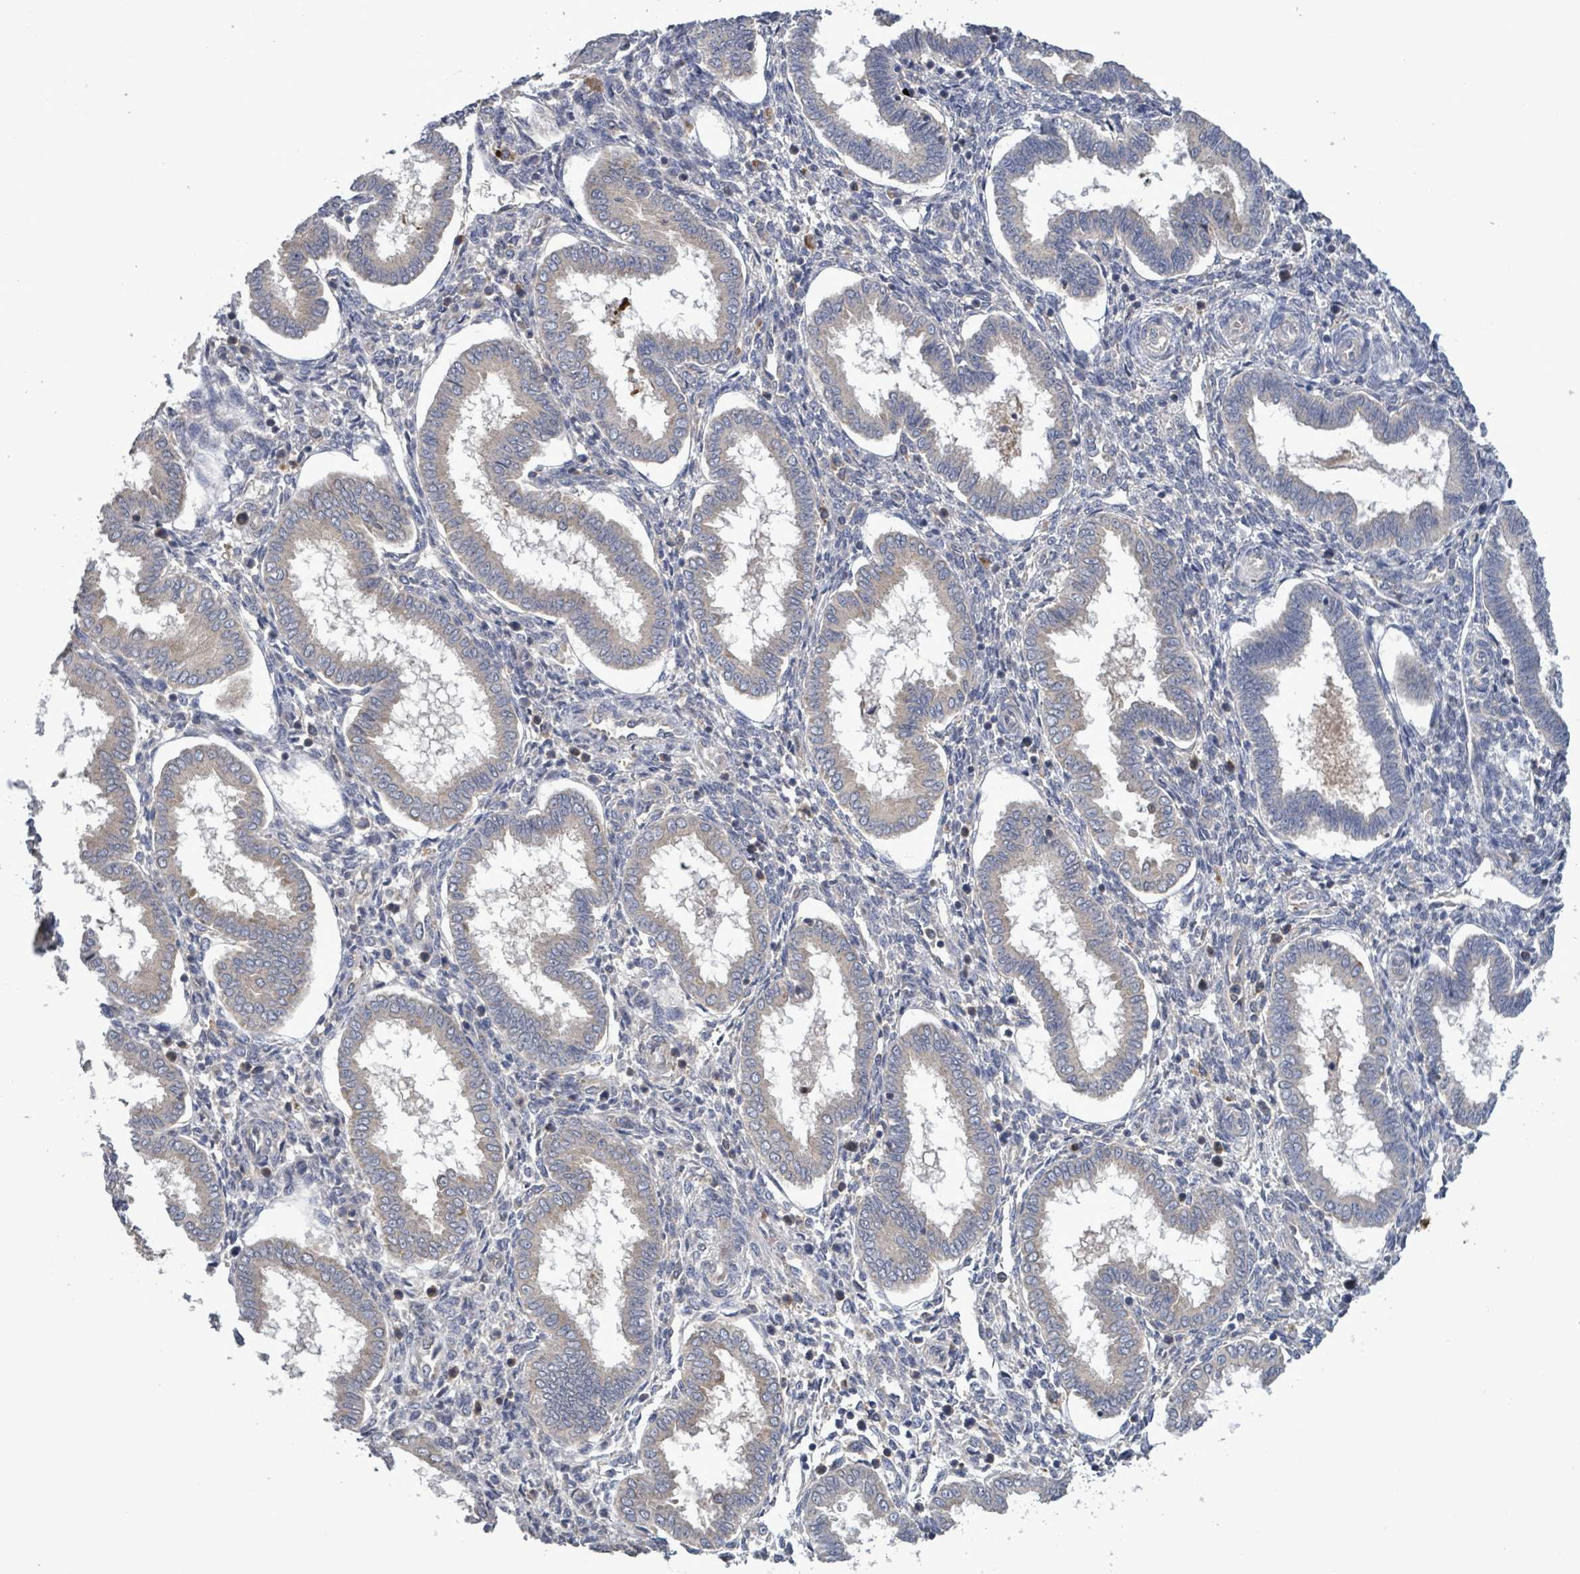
{"staining": {"intensity": "negative", "quantity": "none", "location": "none"}, "tissue": "endometrium", "cell_type": "Cells in endometrial stroma", "image_type": "normal", "snomed": [{"axis": "morphology", "description": "Normal tissue, NOS"}, {"axis": "topography", "description": "Endometrium"}], "caption": "The immunohistochemistry micrograph has no significant expression in cells in endometrial stroma of endometrium. (DAB (3,3'-diaminobenzidine) IHC with hematoxylin counter stain).", "gene": "SERPINE3", "patient": {"sex": "female", "age": 24}}